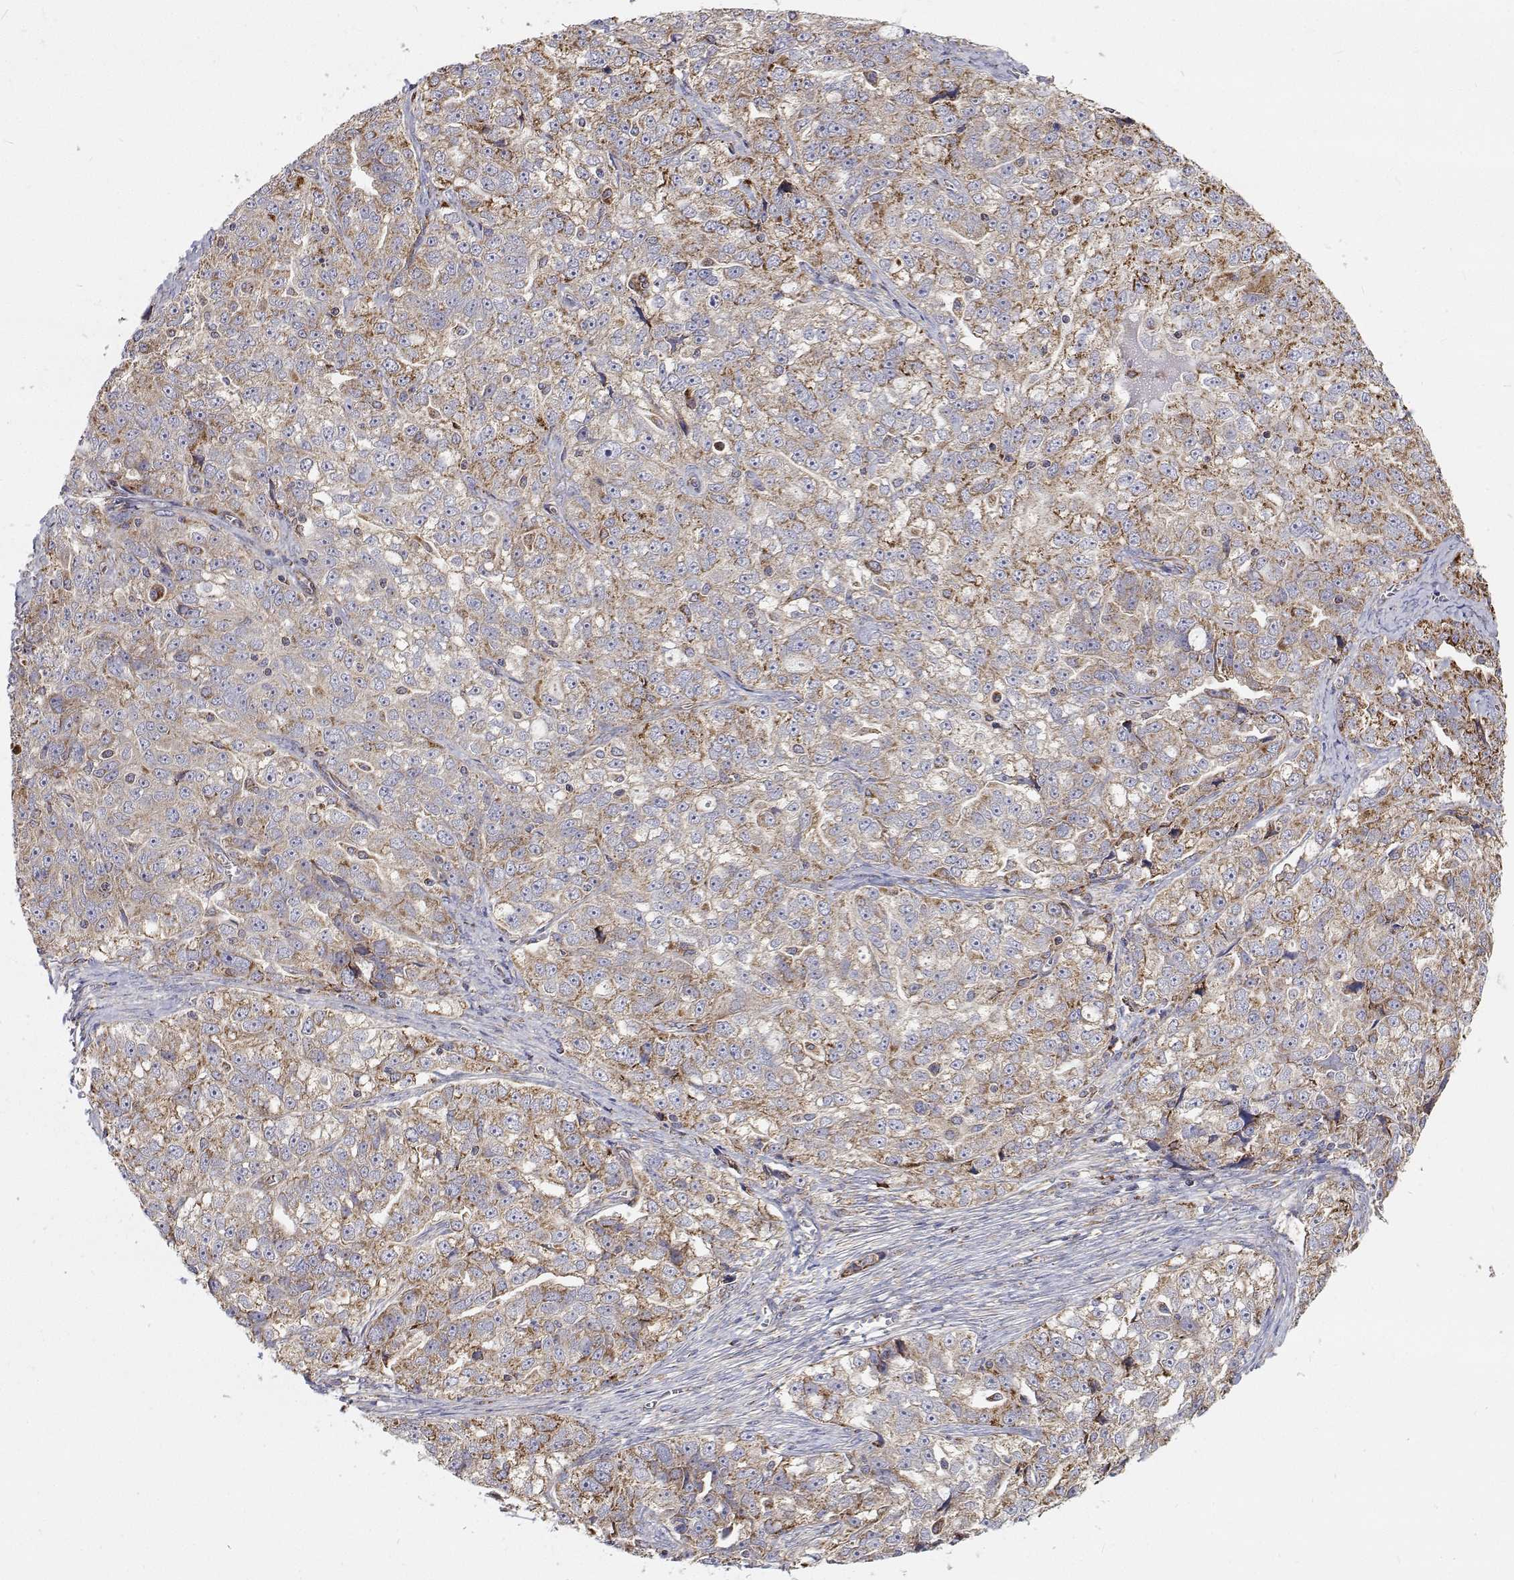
{"staining": {"intensity": "moderate", "quantity": "25%-75%", "location": "cytoplasmic/membranous"}, "tissue": "ovarian cancer", "cell_type": "Tumor cells", "image_type": "cancer", "snomed": [{"axis": "morphology", "description": "Cystadenocarcinoma, serous, NOS"}, {"axis": "topography", "description": "Ovary"}], "caption": "A brown stain labels moderate cytoplasmic/membranous expression of a protein in ovarian cancer tumor cells.", "gene": "SPICE1", "patient": {"sex": "female", "age": 51}}